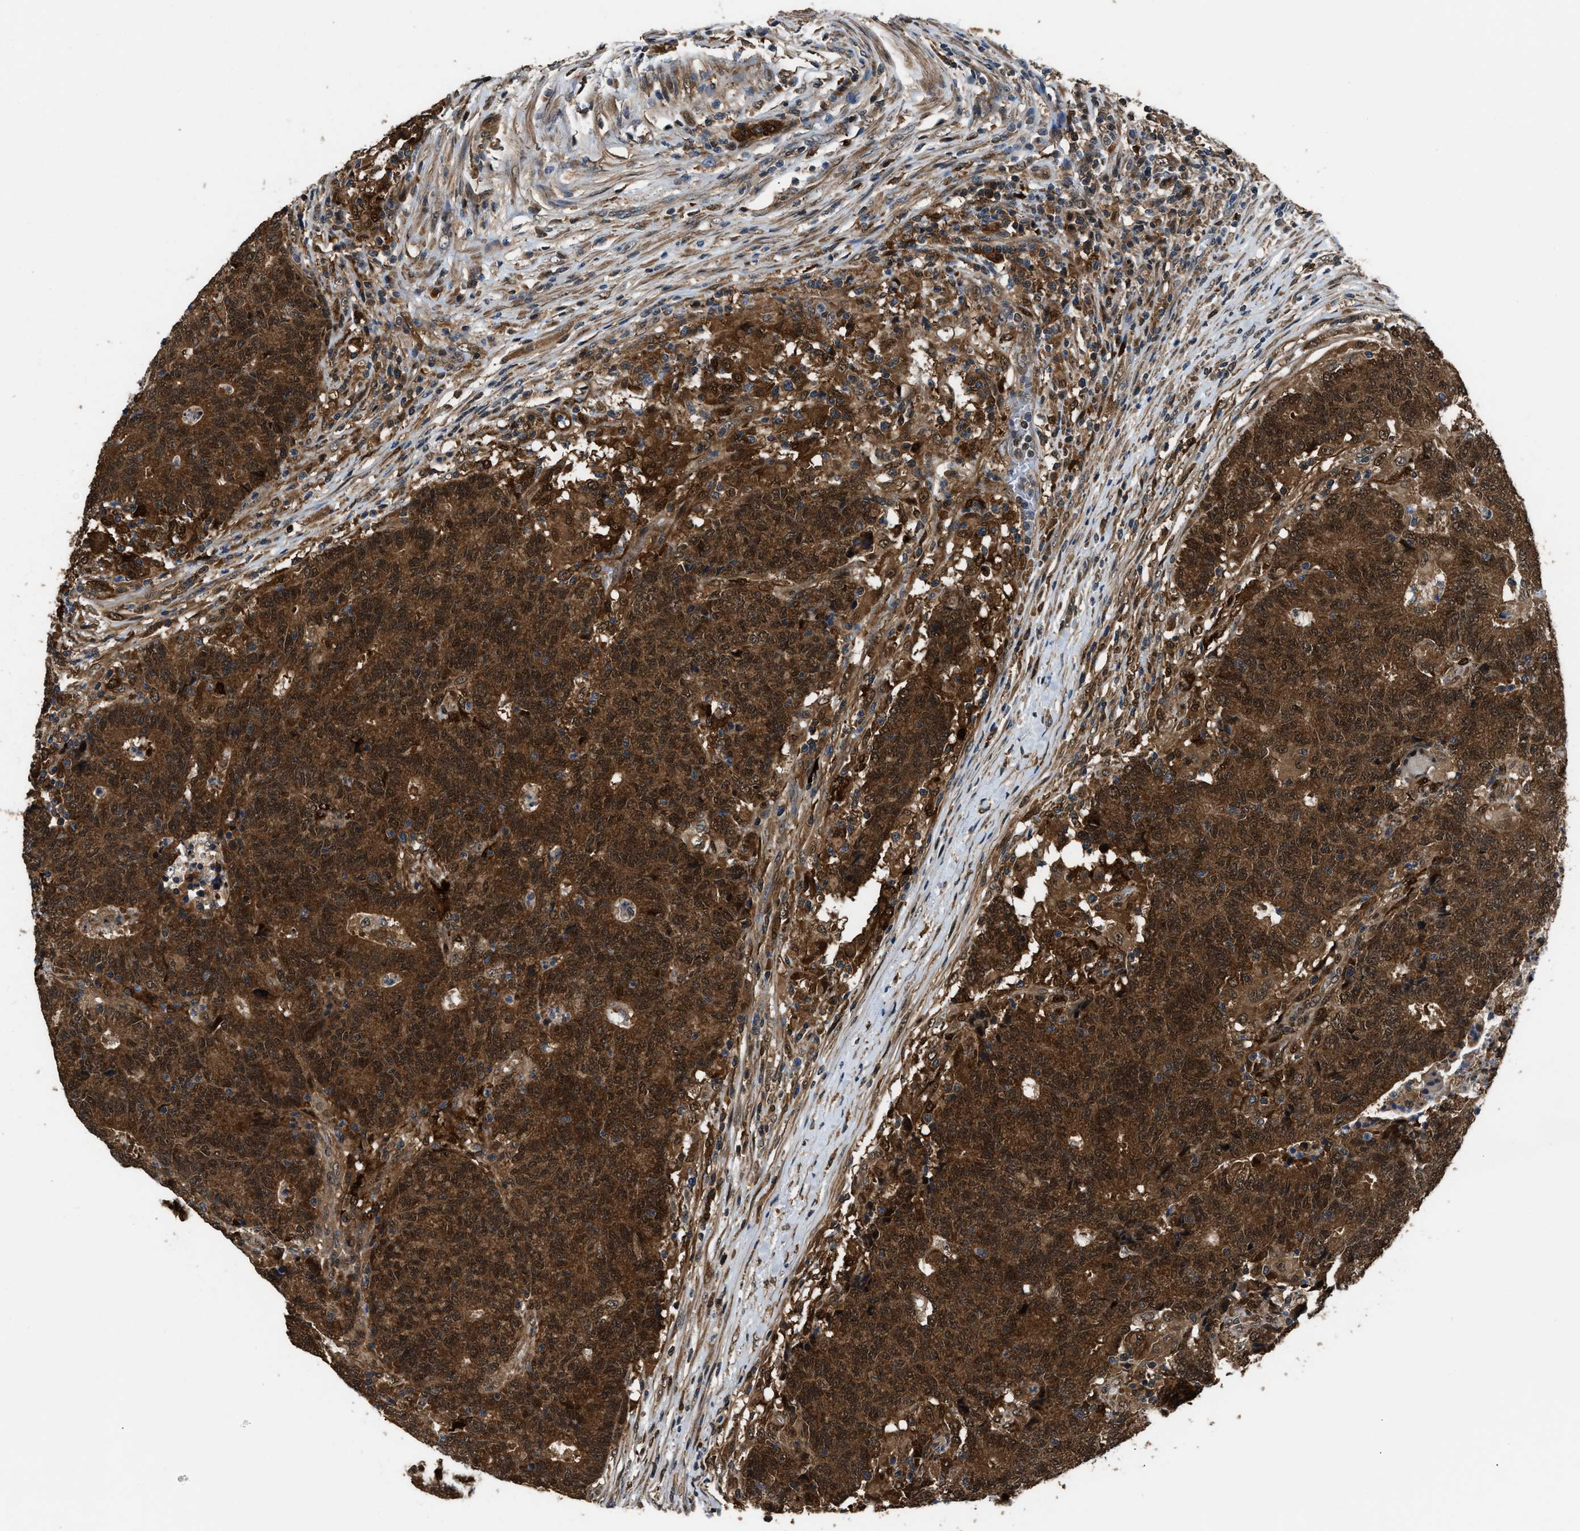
{"staining": {"intensity": "strong", "quantity": ">75%", "location": "cytoplasmic/membranous,nuclear"}, "tissue": "colorectal cancer", "cell_type": "Tumor cells", "image_type": "cancer", "snomed": [{"axis": "morphology", "description": "Normal tissue, NOS"}, {"axis": "morphology", "description": "Adenocarcinoma, NOS"}, {"axis": "topography", "description": "Colon"}], "caption": "Colorectal cancer (adenocarcinoma) stained for a protein reveals strong cytoplasmic/membranous and nuclear positivity in tumor cells.", "gene": "PPA1", "patient": {"sex": "female", "age": 75}}